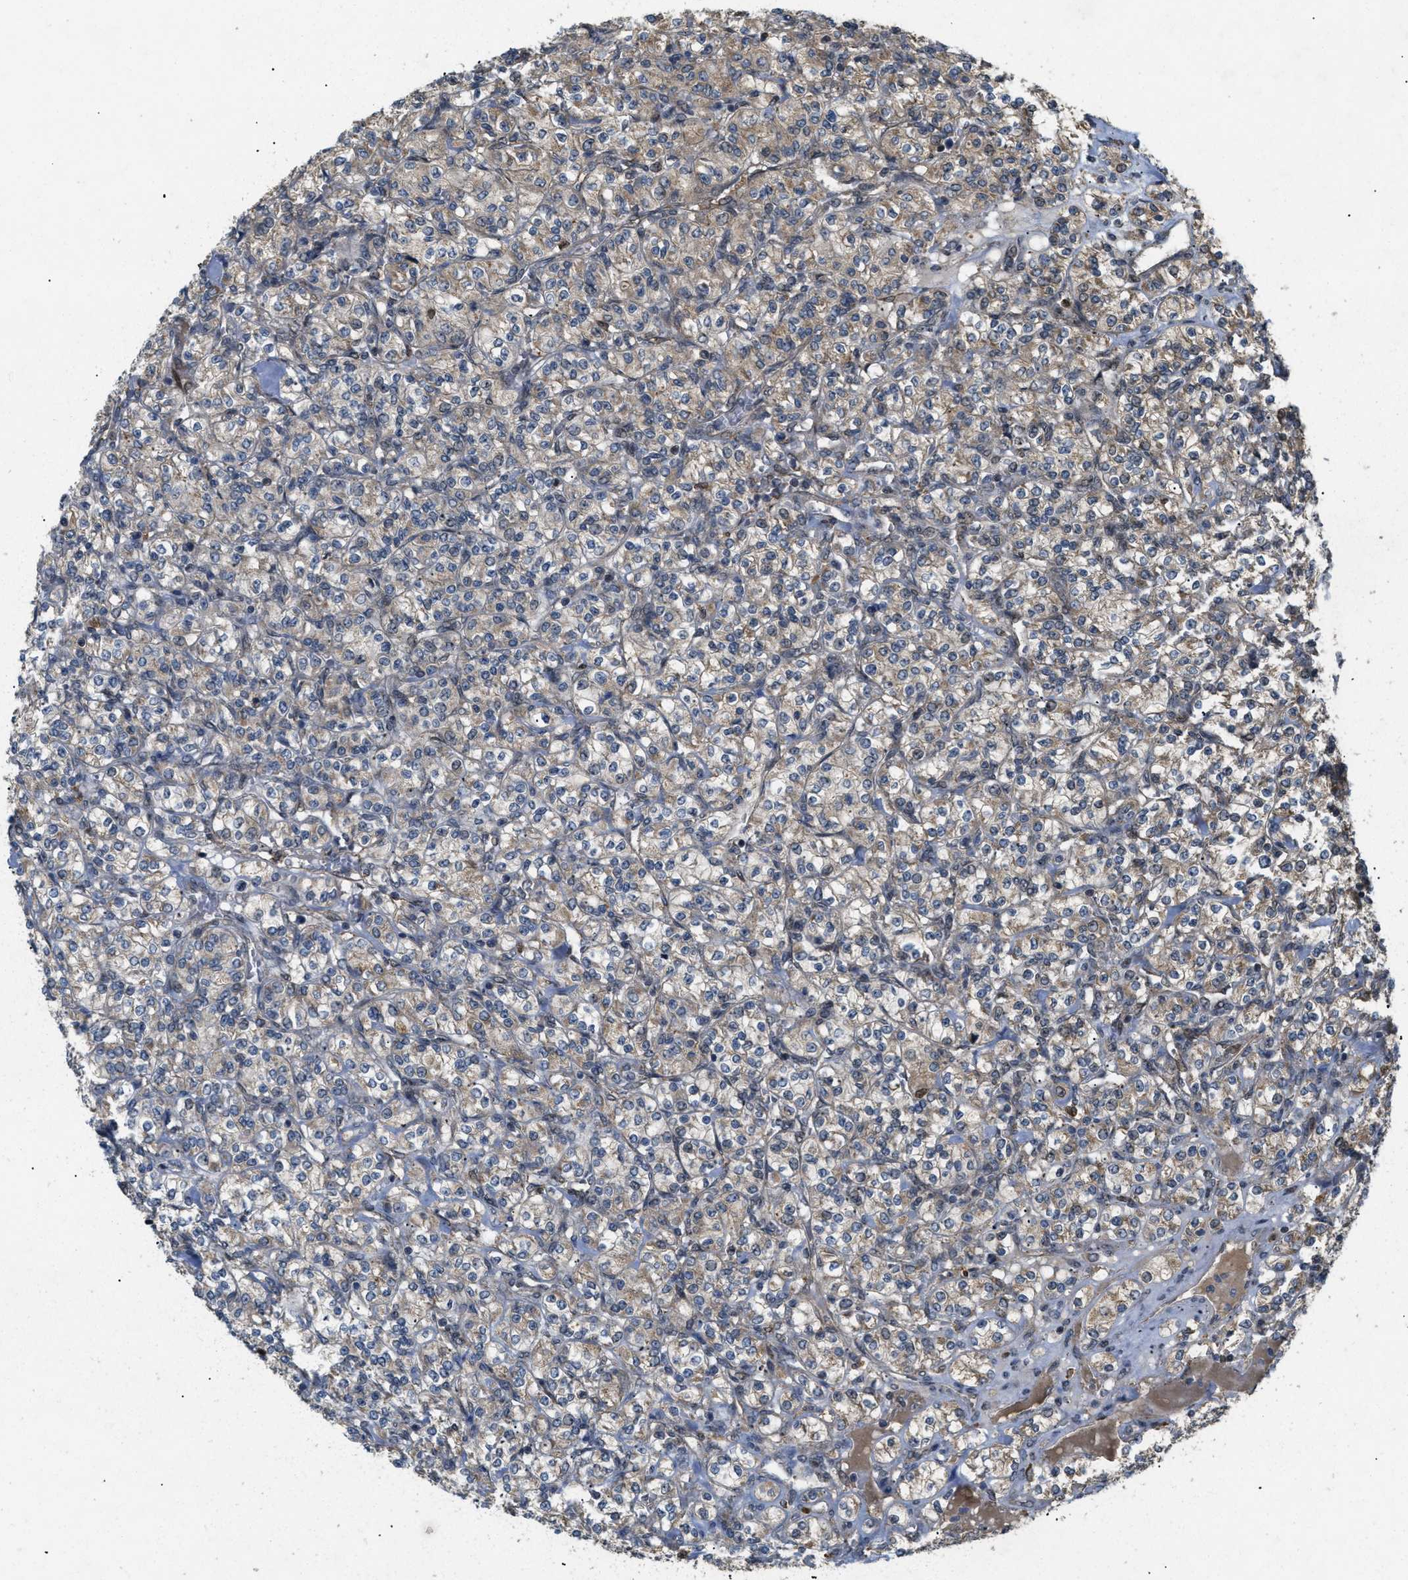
{"staining": {"intensity": "weak", "quantity": "25%-75%", "location": "cytoplasmic/membranous"}, "tissue": "renal cancer", "cell_type": "Tumor cells", "image_type": "cancer", "snomed": [{"axis": "morphology", "description": "Adenocarcinoma, NOS"}, {"axis": "topography", "description": "Kidney"}], "caption": "This is a histology image of immunohistochemistry staining of renal cancer, which shows weak staining in the cytoplasmic/membranous of tumor cells.", "gene": "PDGFB", "patient": {"sex": "male", "age": 77}}